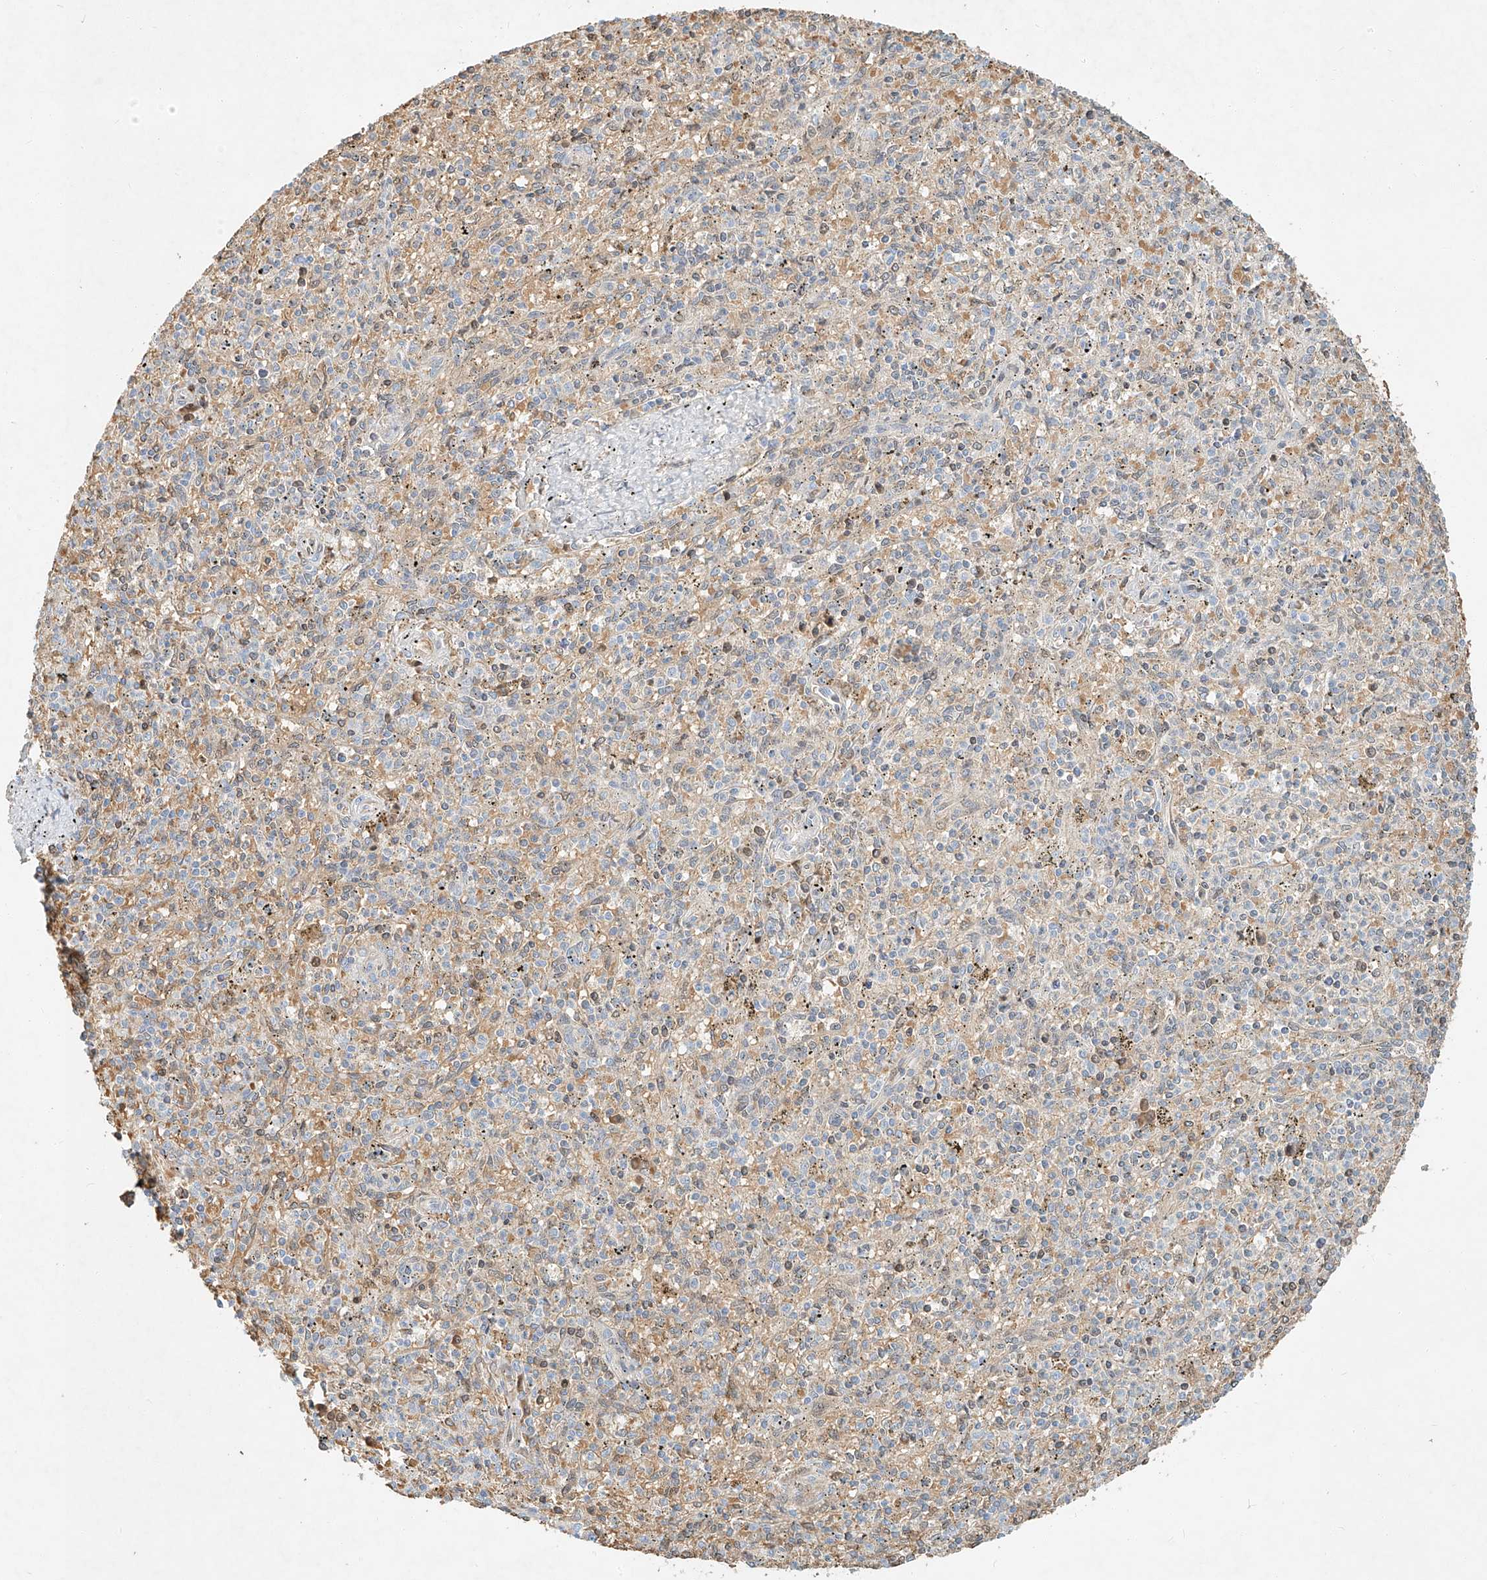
{"staining": {"intensity": "negative", "quantity": "none", "location": "none"}, "tissue": "spleen", "cell_type": "Cells in red pulp", "image_type": "normal", "snomed": [{"axis": "morphology", "description": "Normal tissue, NOS"}, {"axis": "topography", "description": "Spleen"}], "caption": "DAB (3,3'-diaminobenzidine) immunohistochemical staining of unremarkable human spleen demonstrates no significant staining in cells in red pulp.", "gene": "SYTL3", "patient": {"sex": "male", "age": 72}}